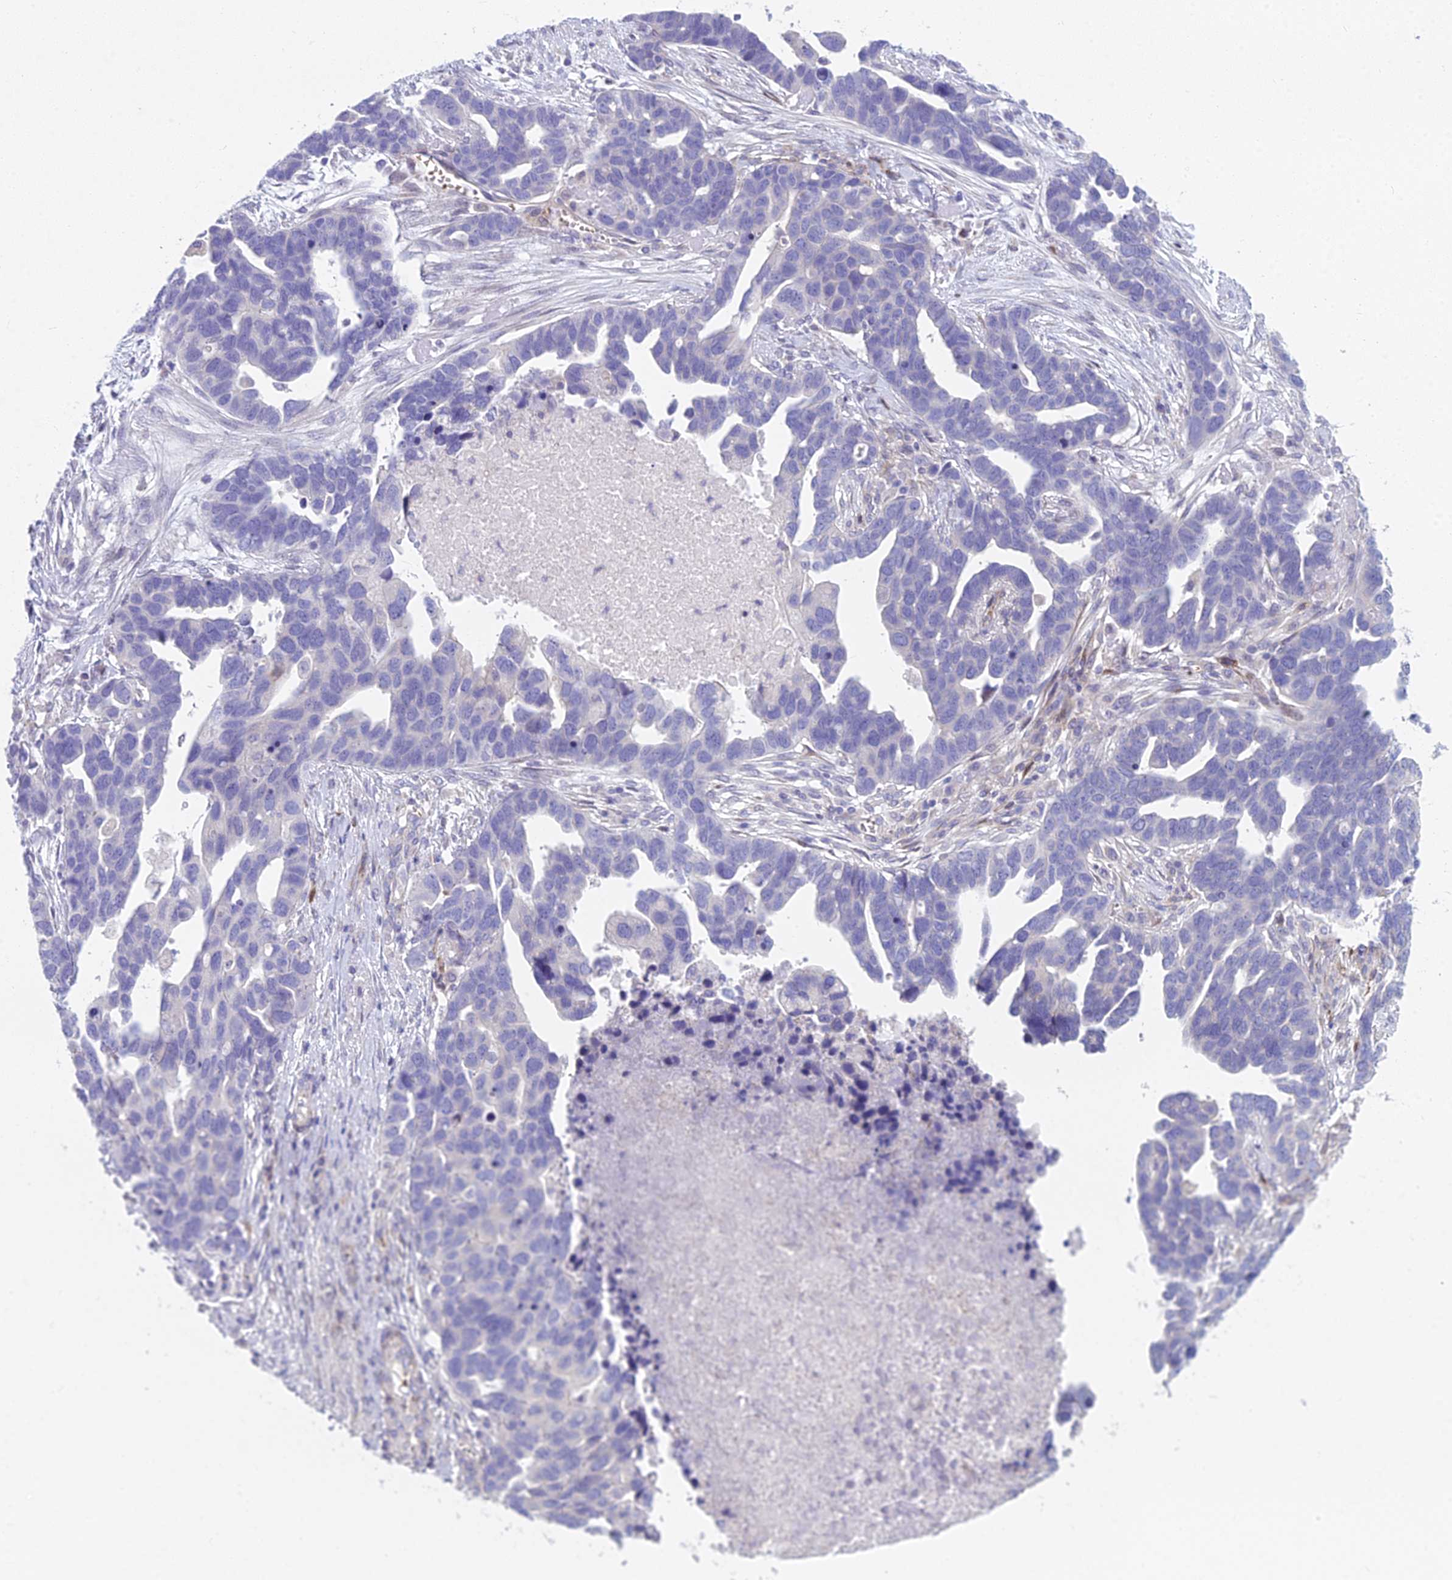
{"staining": {"intensity": "negative", "quantity": "none", "location": "none"}, "tissue": "ovarian cancer", "cell_type": "Tumor cells", "image_type": "cancer", "snomed": [{"axis": "morphology", "description": "Cystadenocarcinoma, serous, NOS"}, {"axis": "topography", "description": "Ovary"}], "caption": "IHC image of neoplastic tissue: ovarian cancer stained with DAB (3,3'-diaminobenzidine) demonstrates no significant protein staining in tumor cells. (DAB (3,3'-diaminobenzidine) immunohistochemistry (IHC), high magnification).", "gene": "PCDHB14", "patient": {"sex": "female", "age": 54}}